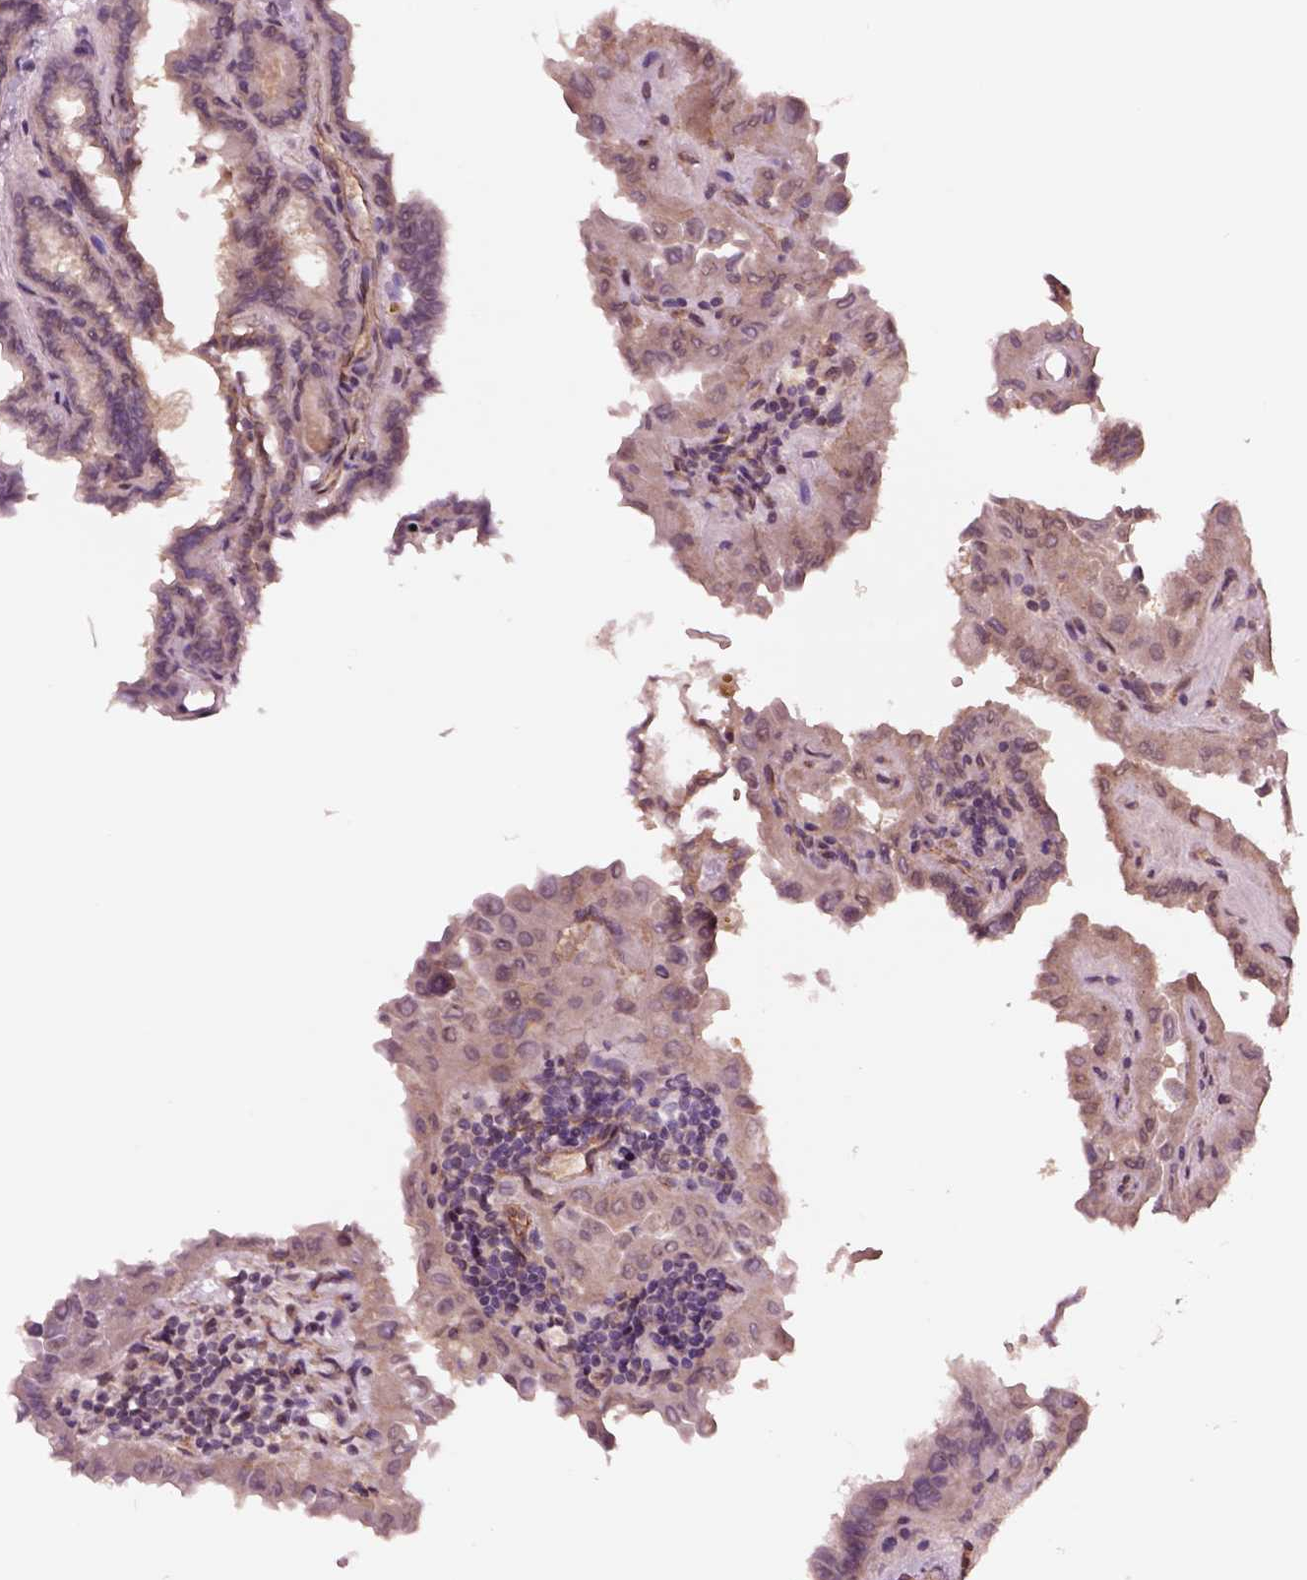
{"staining": {"intensity": "negative", "quantity": "none", "location": "none"}, "tissue": "thyroid cancer", "cell_type": "Tumor cells", "image_type": "cancer", "snomed": [{"axis": "morphology", "description": "Papillary adenocarcinoma, NOS"}, {"axis": "topography", "description": "Thyroid gland"}], "caption": "Thyroid cancer was stained to show a protein in brown. There is no significant positivity in tumor cells. (DAB (3,3'-diaminobenzidine) immunohistochemistry with hematoxylin counter stain).", "gene": "HTR1B", "patient": {"sex": "female", "age": 46}}